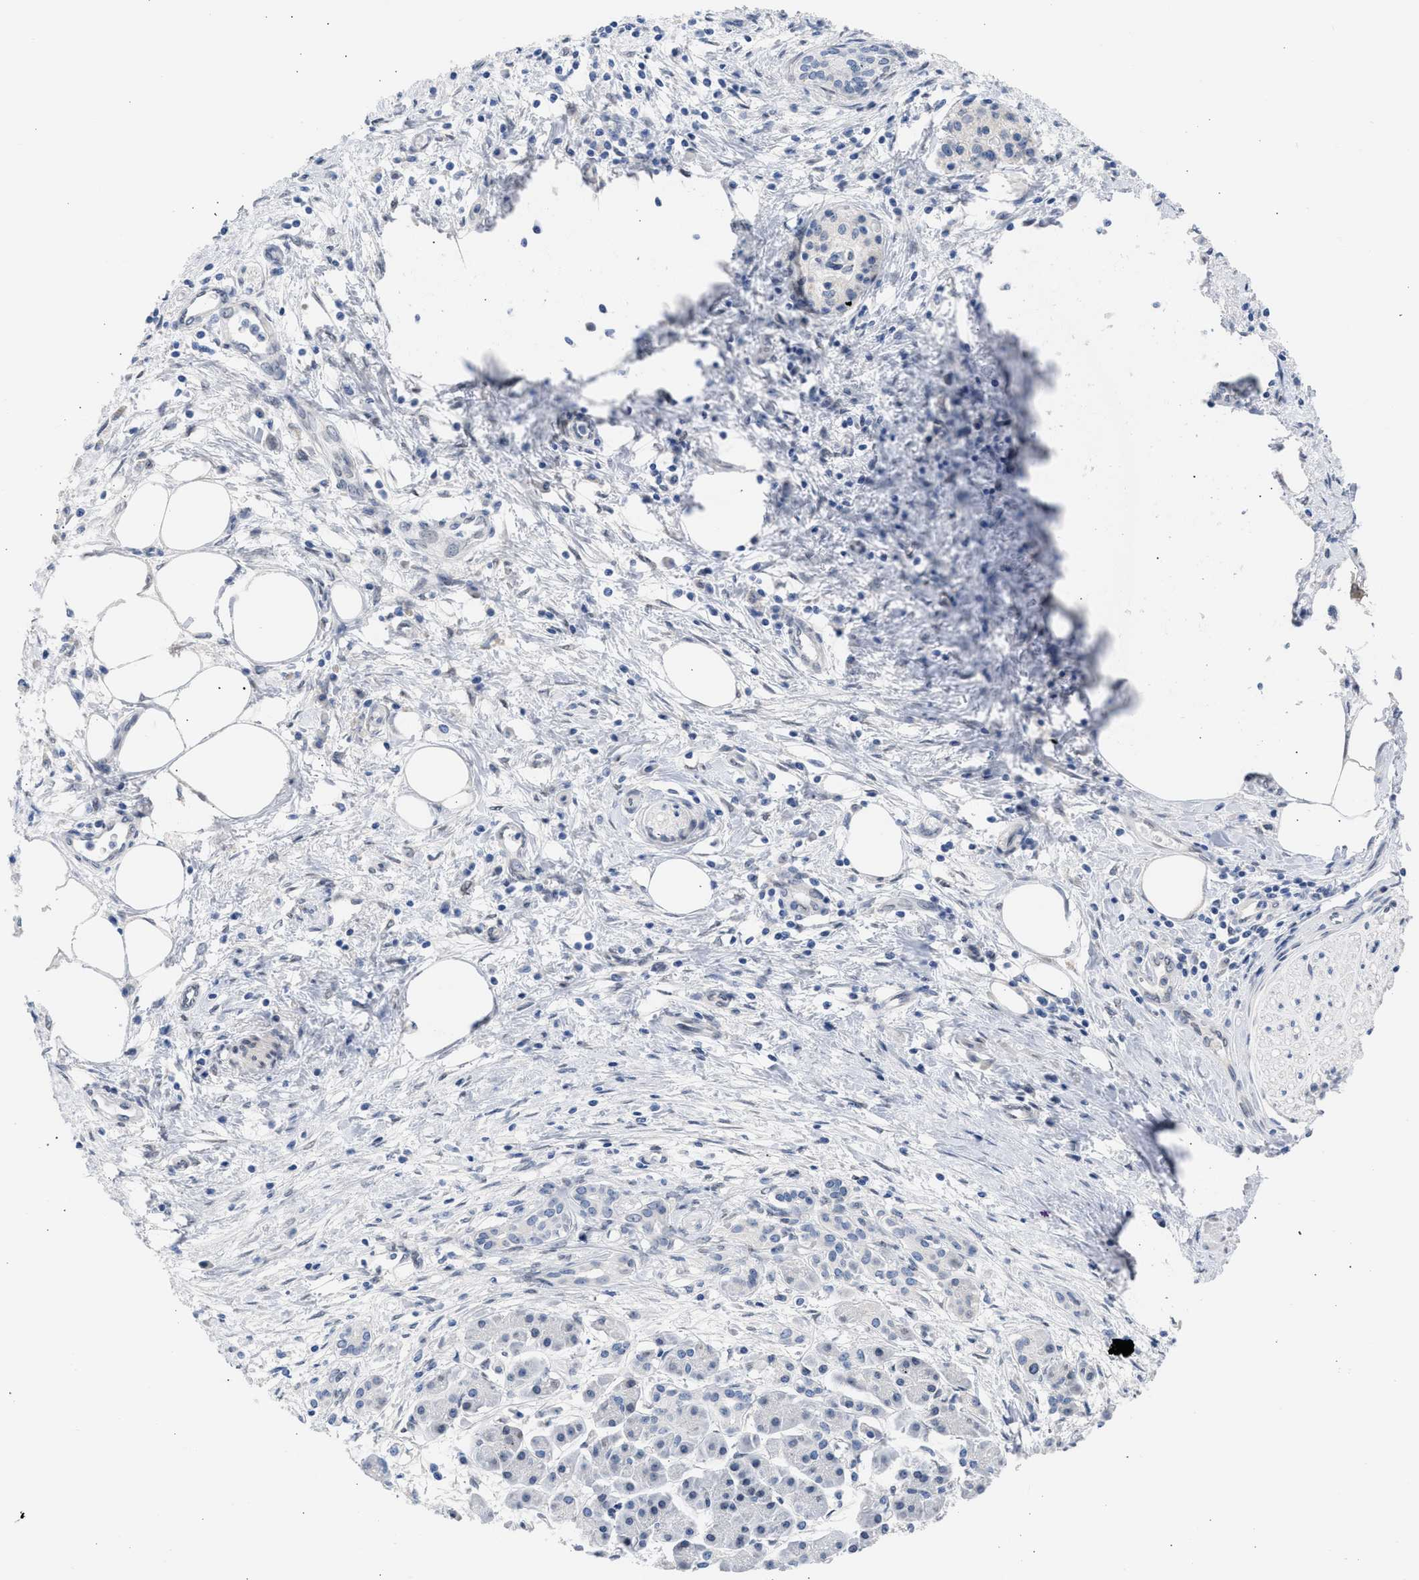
{"staining": {"intensity": "negative", "quantity": "none", "location": "none"}, "tissue": "pancreatic cancer", "cell_type": "Tumor cells", "image_type": "cancer", "snomed": [{"axis": "morphology", "description": "Adenocarcinoma, NOS"}, {"axis": "topography", "description": "Pancreas"}], "caption": "DAB (3,3'-diaminobenzidine) immunohistochemical staining of human pancreatic cancer demonstrates no significant expression in tumor cells.", "gene": "NUP35", "patient": {"sex": "female", "age": 70}}